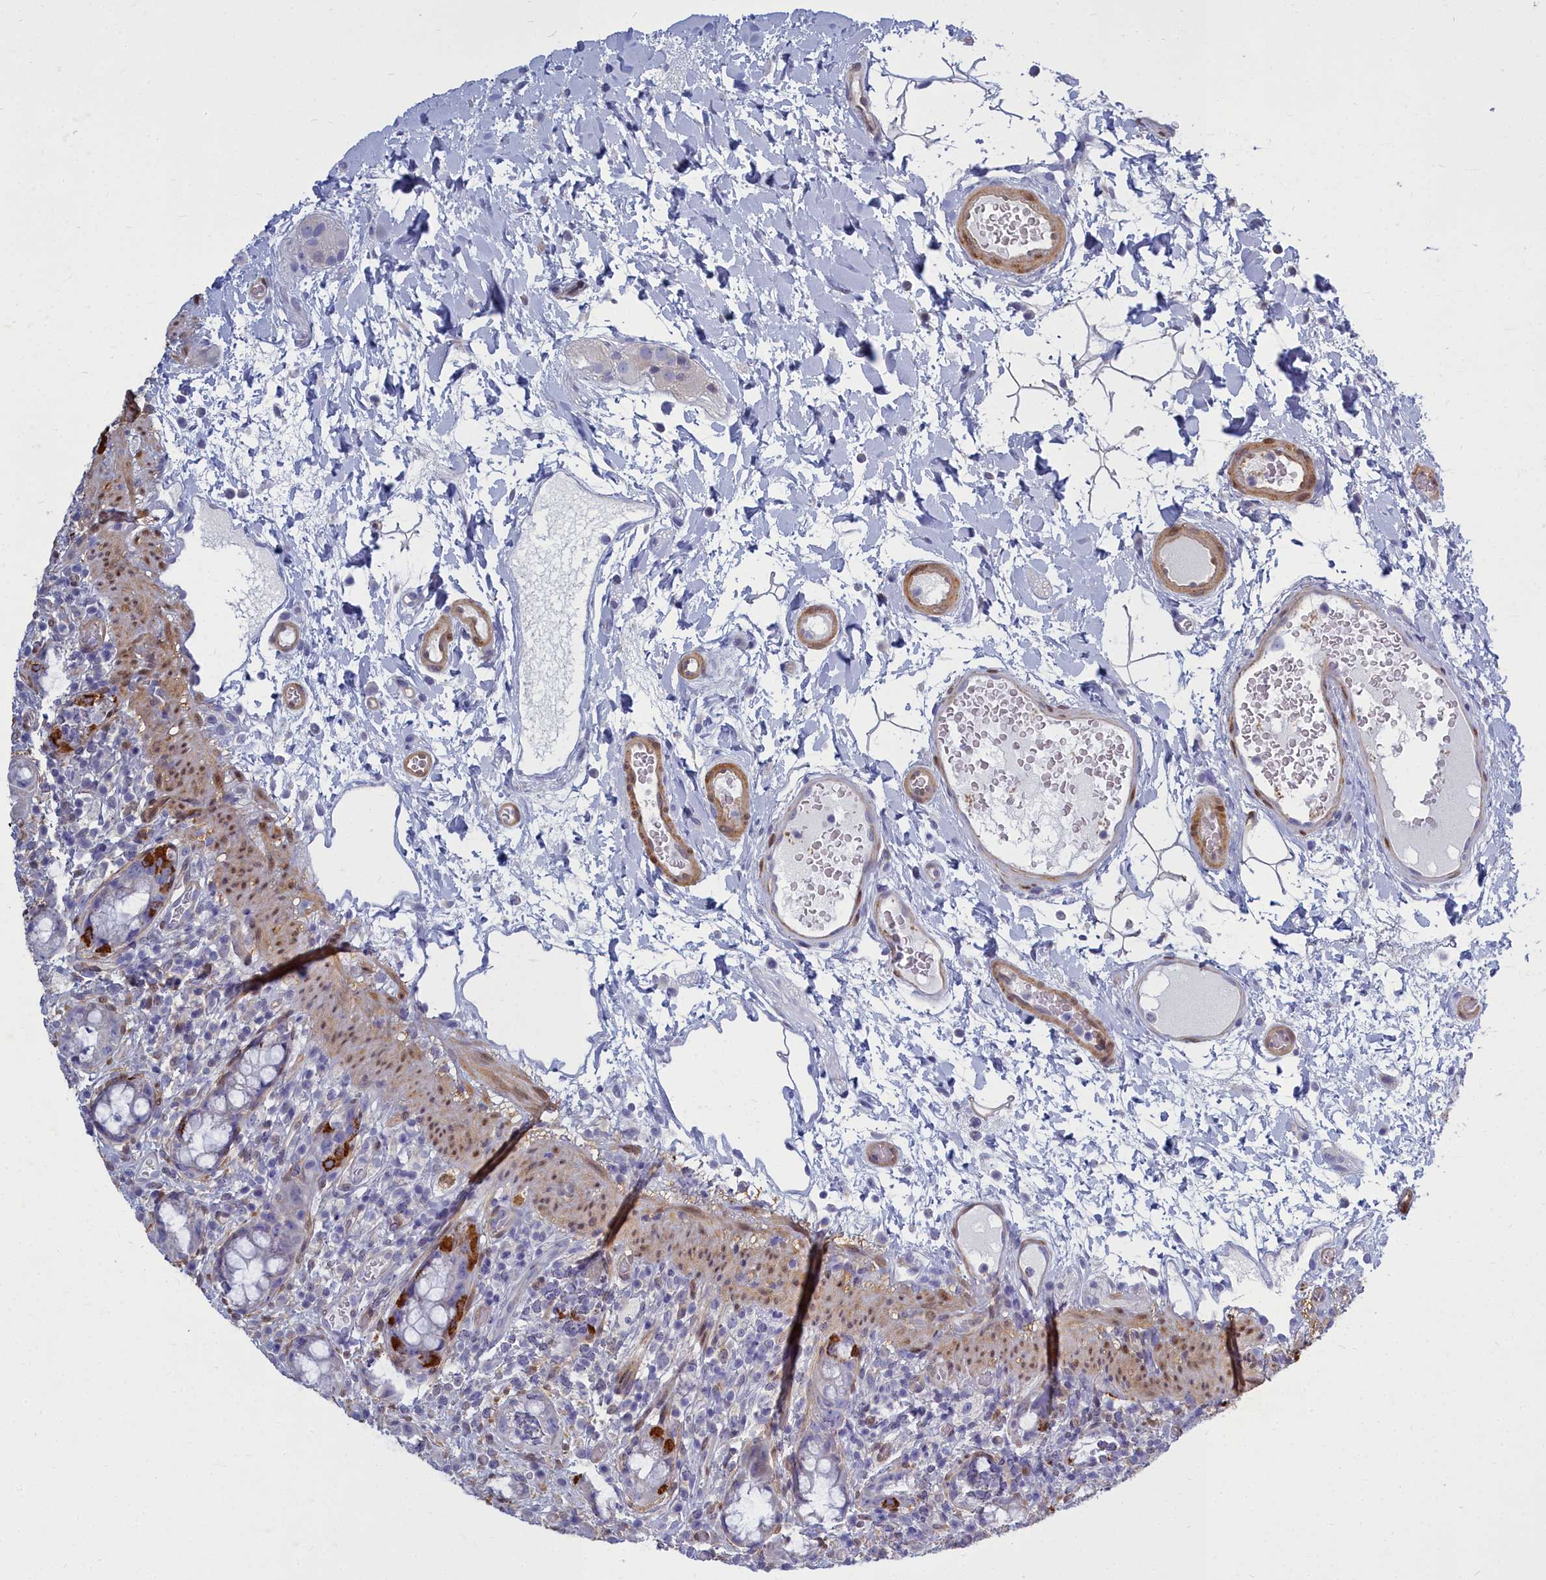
{"staining": {"intensity": "negative", "quantity": "none", "location": "none"}, "tissue": "rectum", "cell_type": "Glandular cells", "image_type": "normal", "snomed": [{"axis": "morphology", "description": "Normal tissue, NOS"}, {"axis": "topography", "description": "Rectum"}], "caption": "Protein analysis of normal rectum demonstrates no significant positivity in glandular cells. Brightfield microscopy of IHC stained with DAB (3,3'-diaminobenzidine) (brown) and hematoxylin (blue), captured at high magnification.", "gene": "PPP1R14A", "patient": {"sex": "female", "age": 57}}